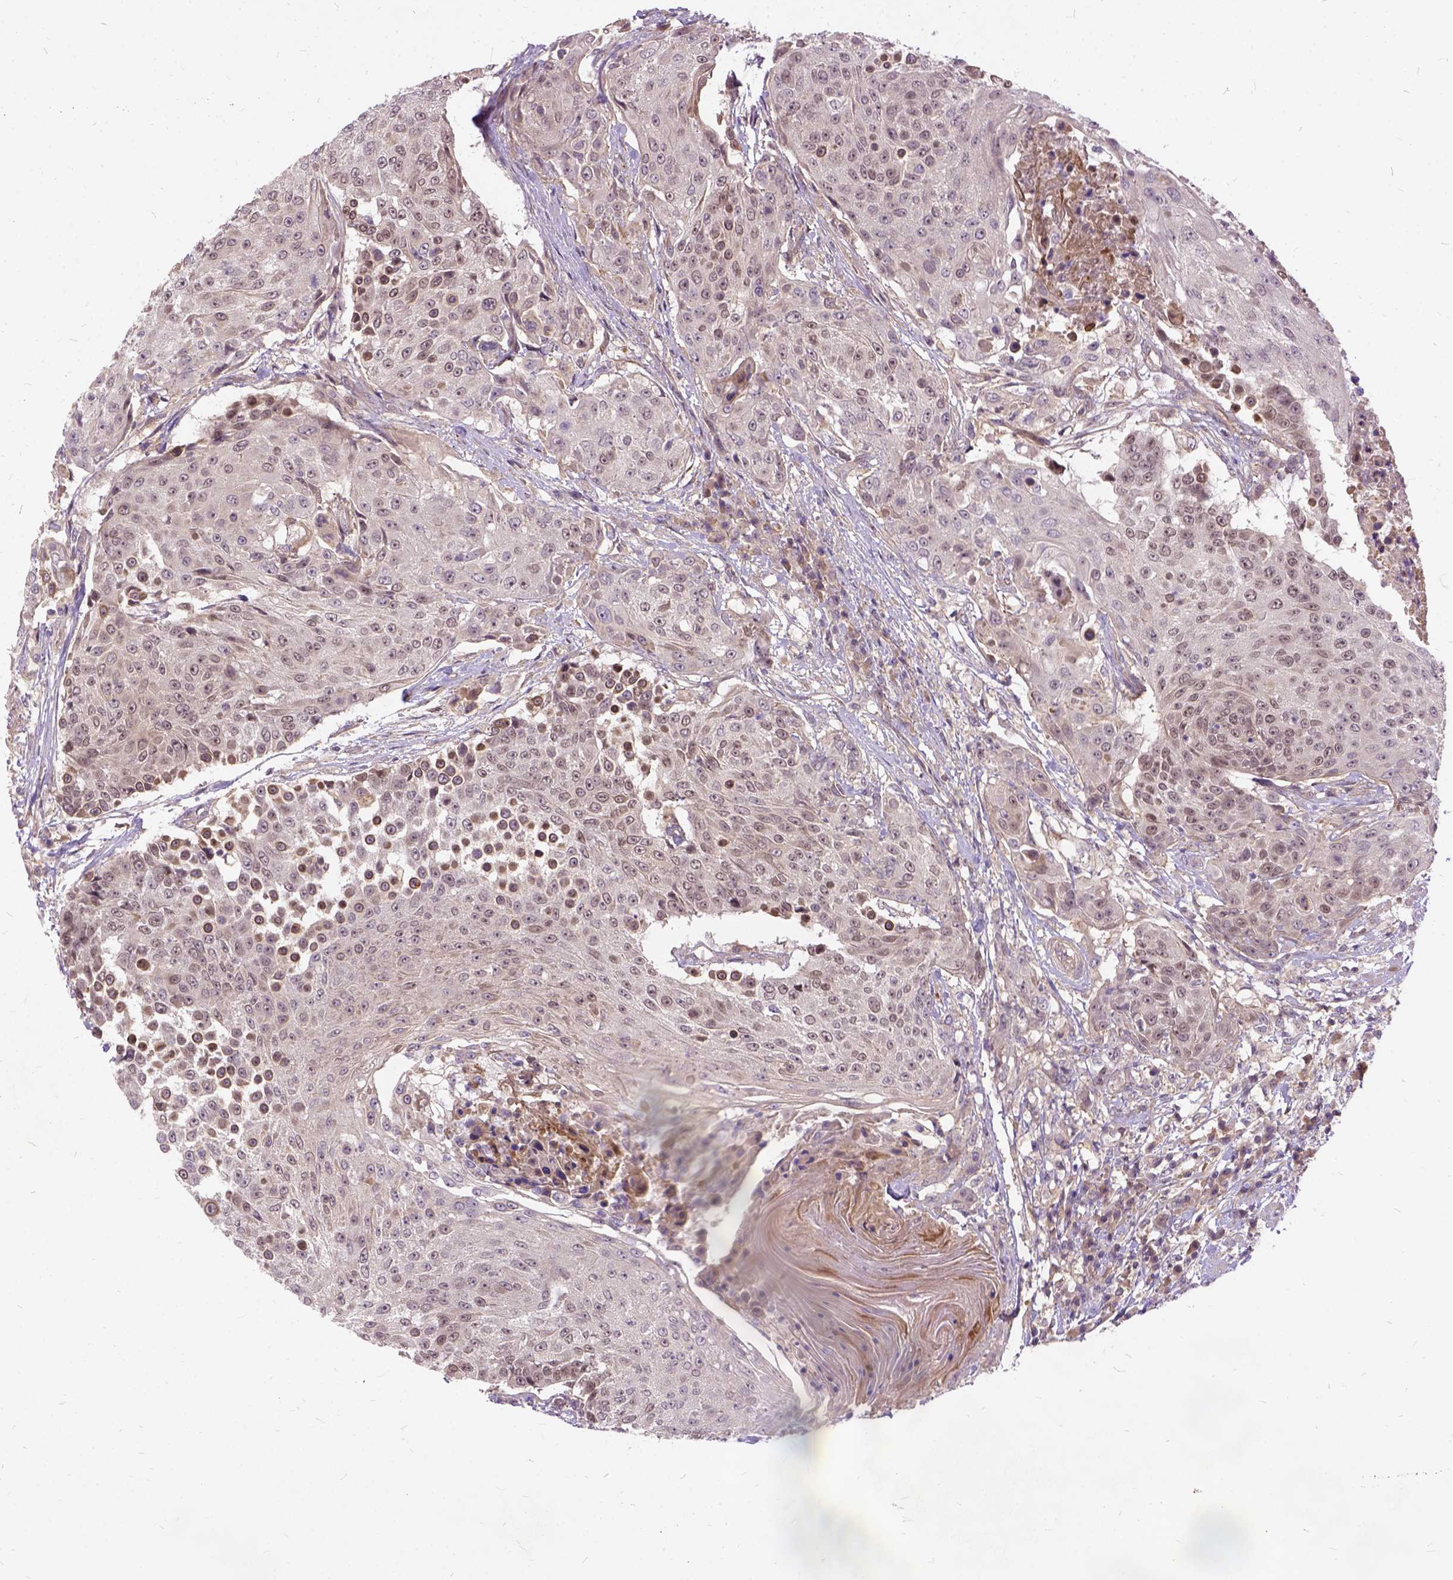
{"staining": {"intensity": "weak", "quantity": "<25%", "location": "cytoplasmic/membranous"}, "tissue": "urothelial cancer", "cell_type": "Tumor cells", "image_type": "cancer", "snomed": [{"axis": "morphology", "description": "Urothelial carcinoma, High grade"}, {"axis": "topography", "description": "Urinary bladder"}], "caption": "IHC of human high-grade urothelial carcinoma reveals no expression in tumor cells. The staining was performed using DAB to visualize the protein expression in brown, while the nuclei were stained in blue with hematoxylin (Magnification: 20x).", "gene": "ILRUN", "patient": {"sex": "female", "age": 63}}